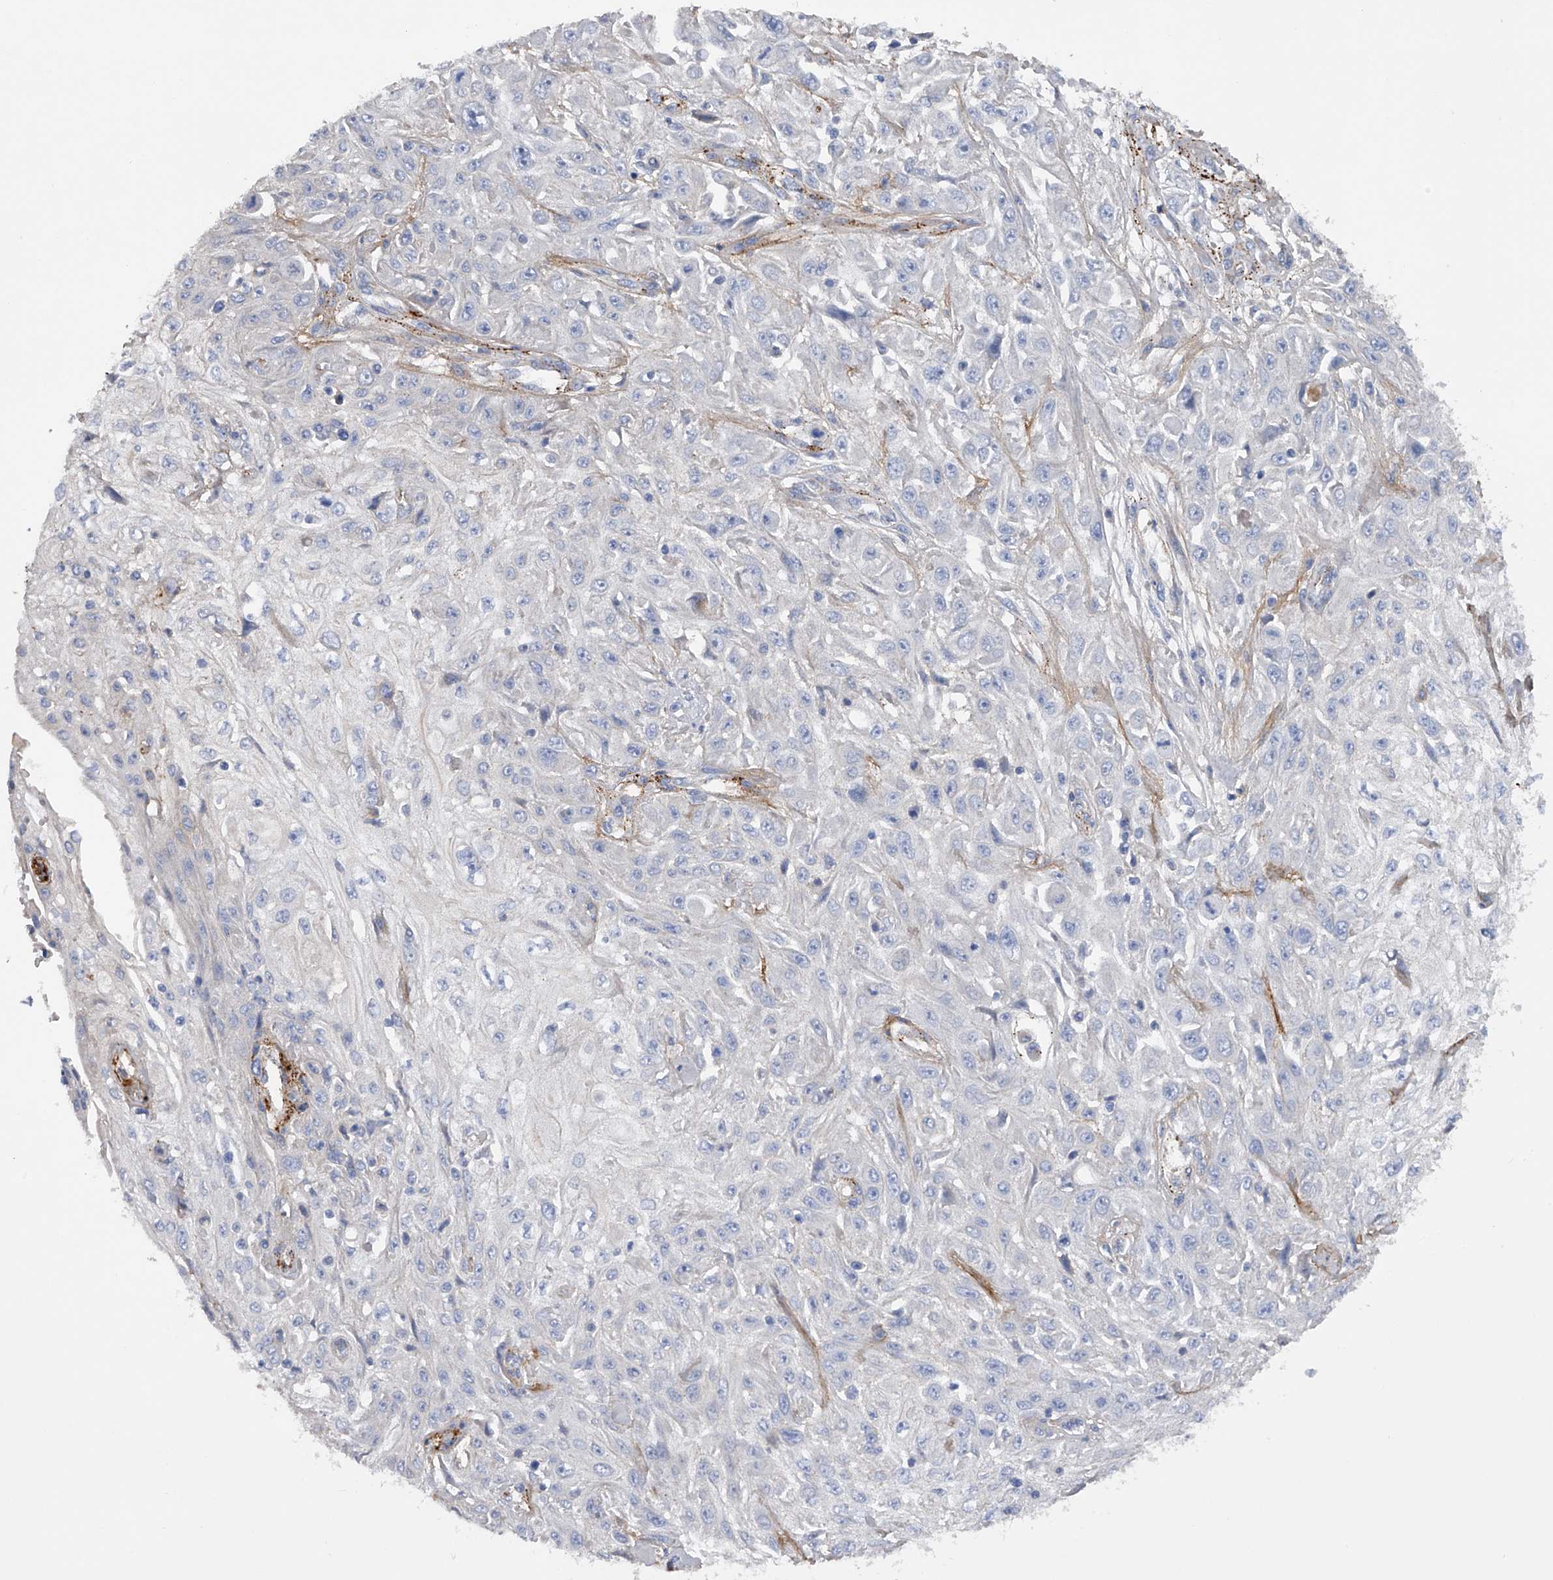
{"staining": {"intensity": "negative", "quantity": "none", "location": "none"}, "tissue": "skin cancer", "cell_type": "Tumor cells", "image_type": "cancer", "snomed": [{"axis": "morphology", "description": "Squamous cell carcinoma, NOS"}, {"axis": "morphology", "description": "Squamous cell carcinoma, metastatic, NOS"}, {"axis": "topography", "description": "Skin"}, {"axis": "topography", "description": "Lymph node"}], "caption": "A histopathology image of skin cancer stained for a protein demonstrates no brown staining in tumor cells.", "gene": "RWDD2A", "patient": {"sex": "male", "age": 75}}